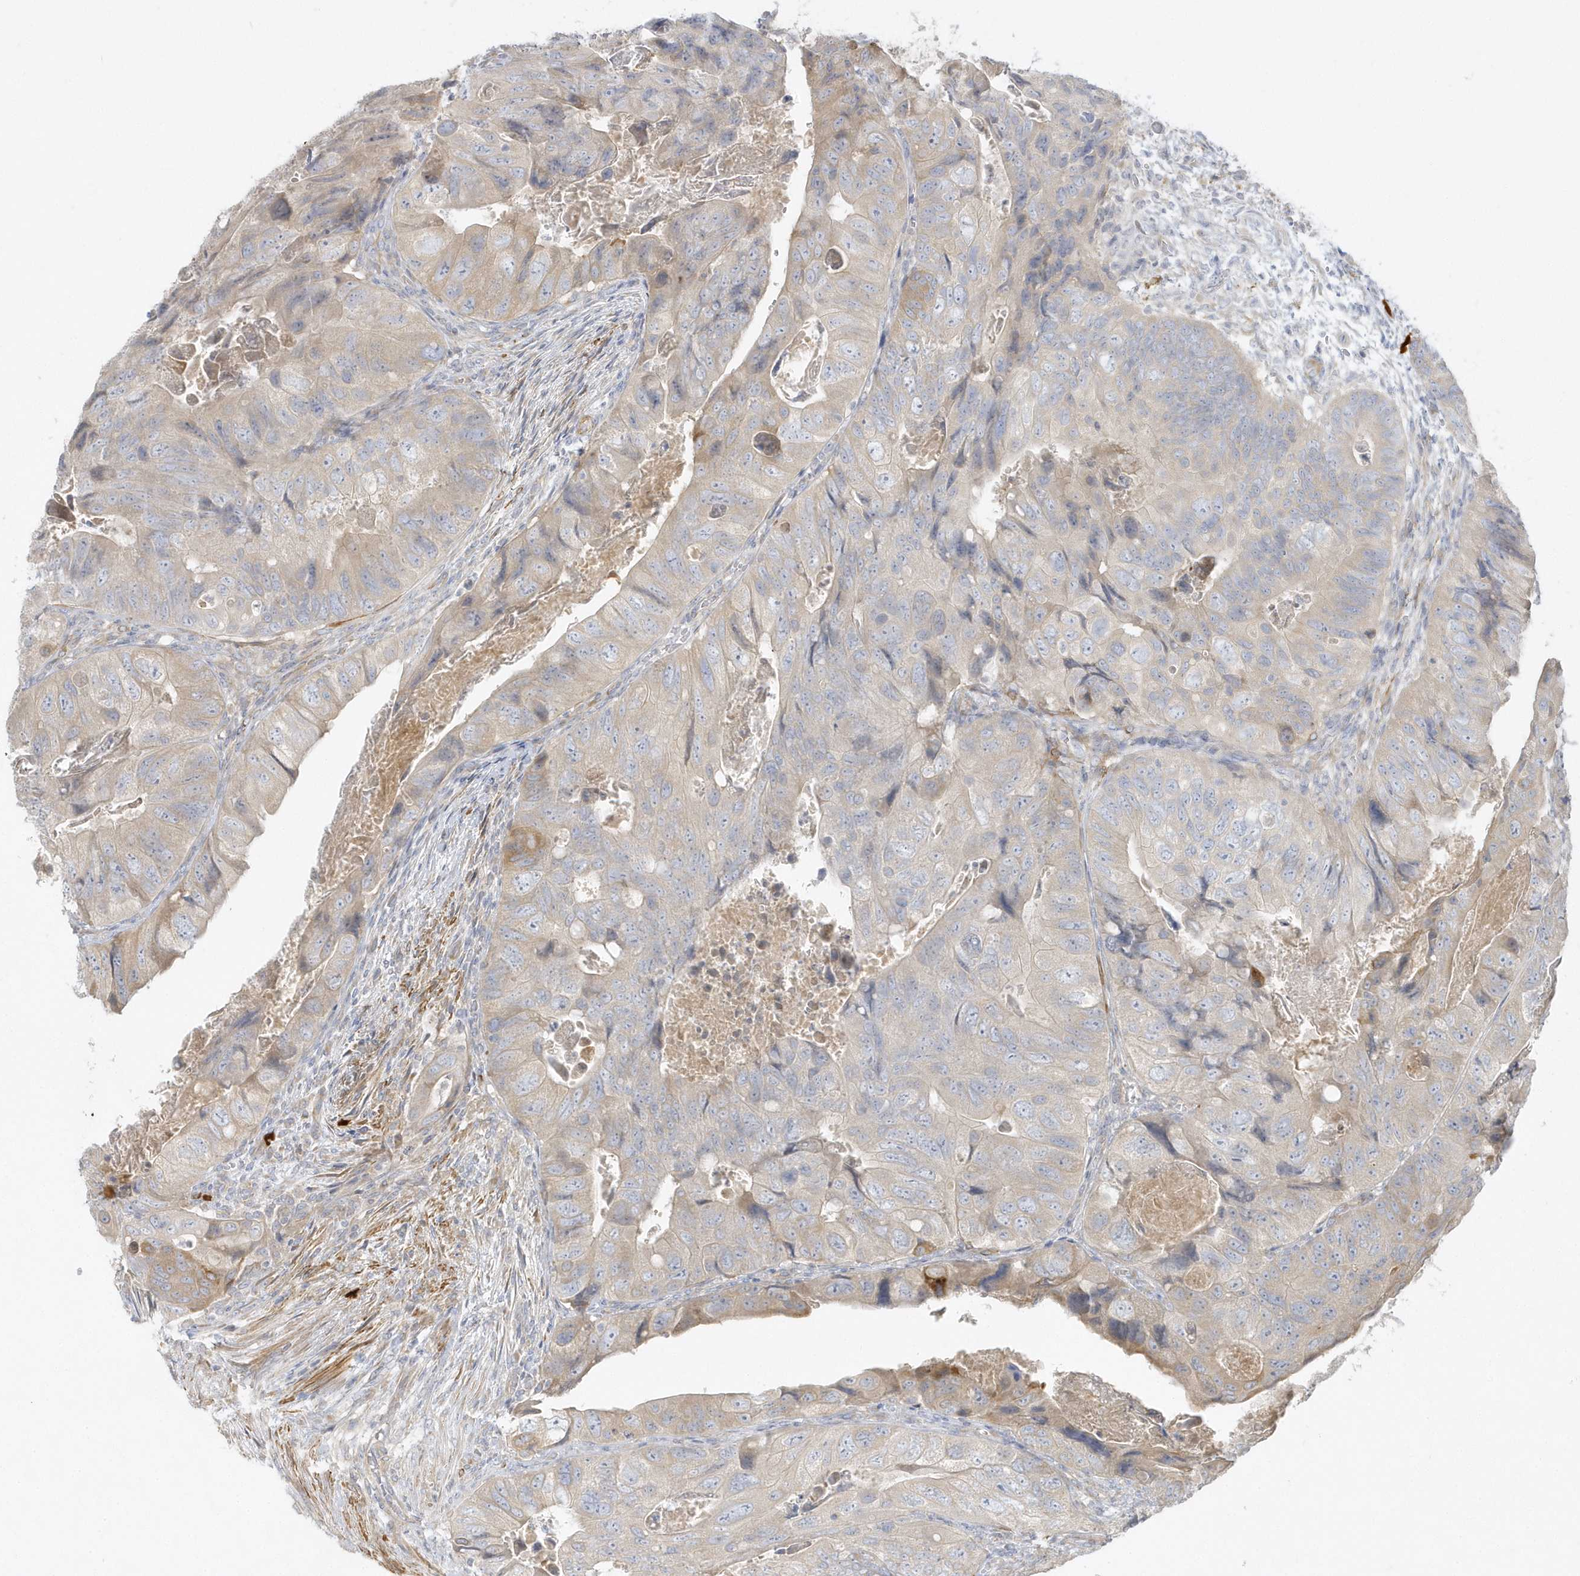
{"staining": {"intensity": "weak", "quantity": "<25%", "location": "cytoplasmic/membranous"}, "tissue": "colorectal cancer", "cell_type": "Tumor cells", "image_type": "cancer", "snomed": [{"axis": "morphology", "description": "Adenocarcinoma, NOS"}, {"axis": "topography", "description": "Rectum"}], "caption": "Tumor cells are negative for protein expression in human colorectal adenocarcinoma.", "gene": "THADA", "patient": {"sex": "male", "age": 63}}